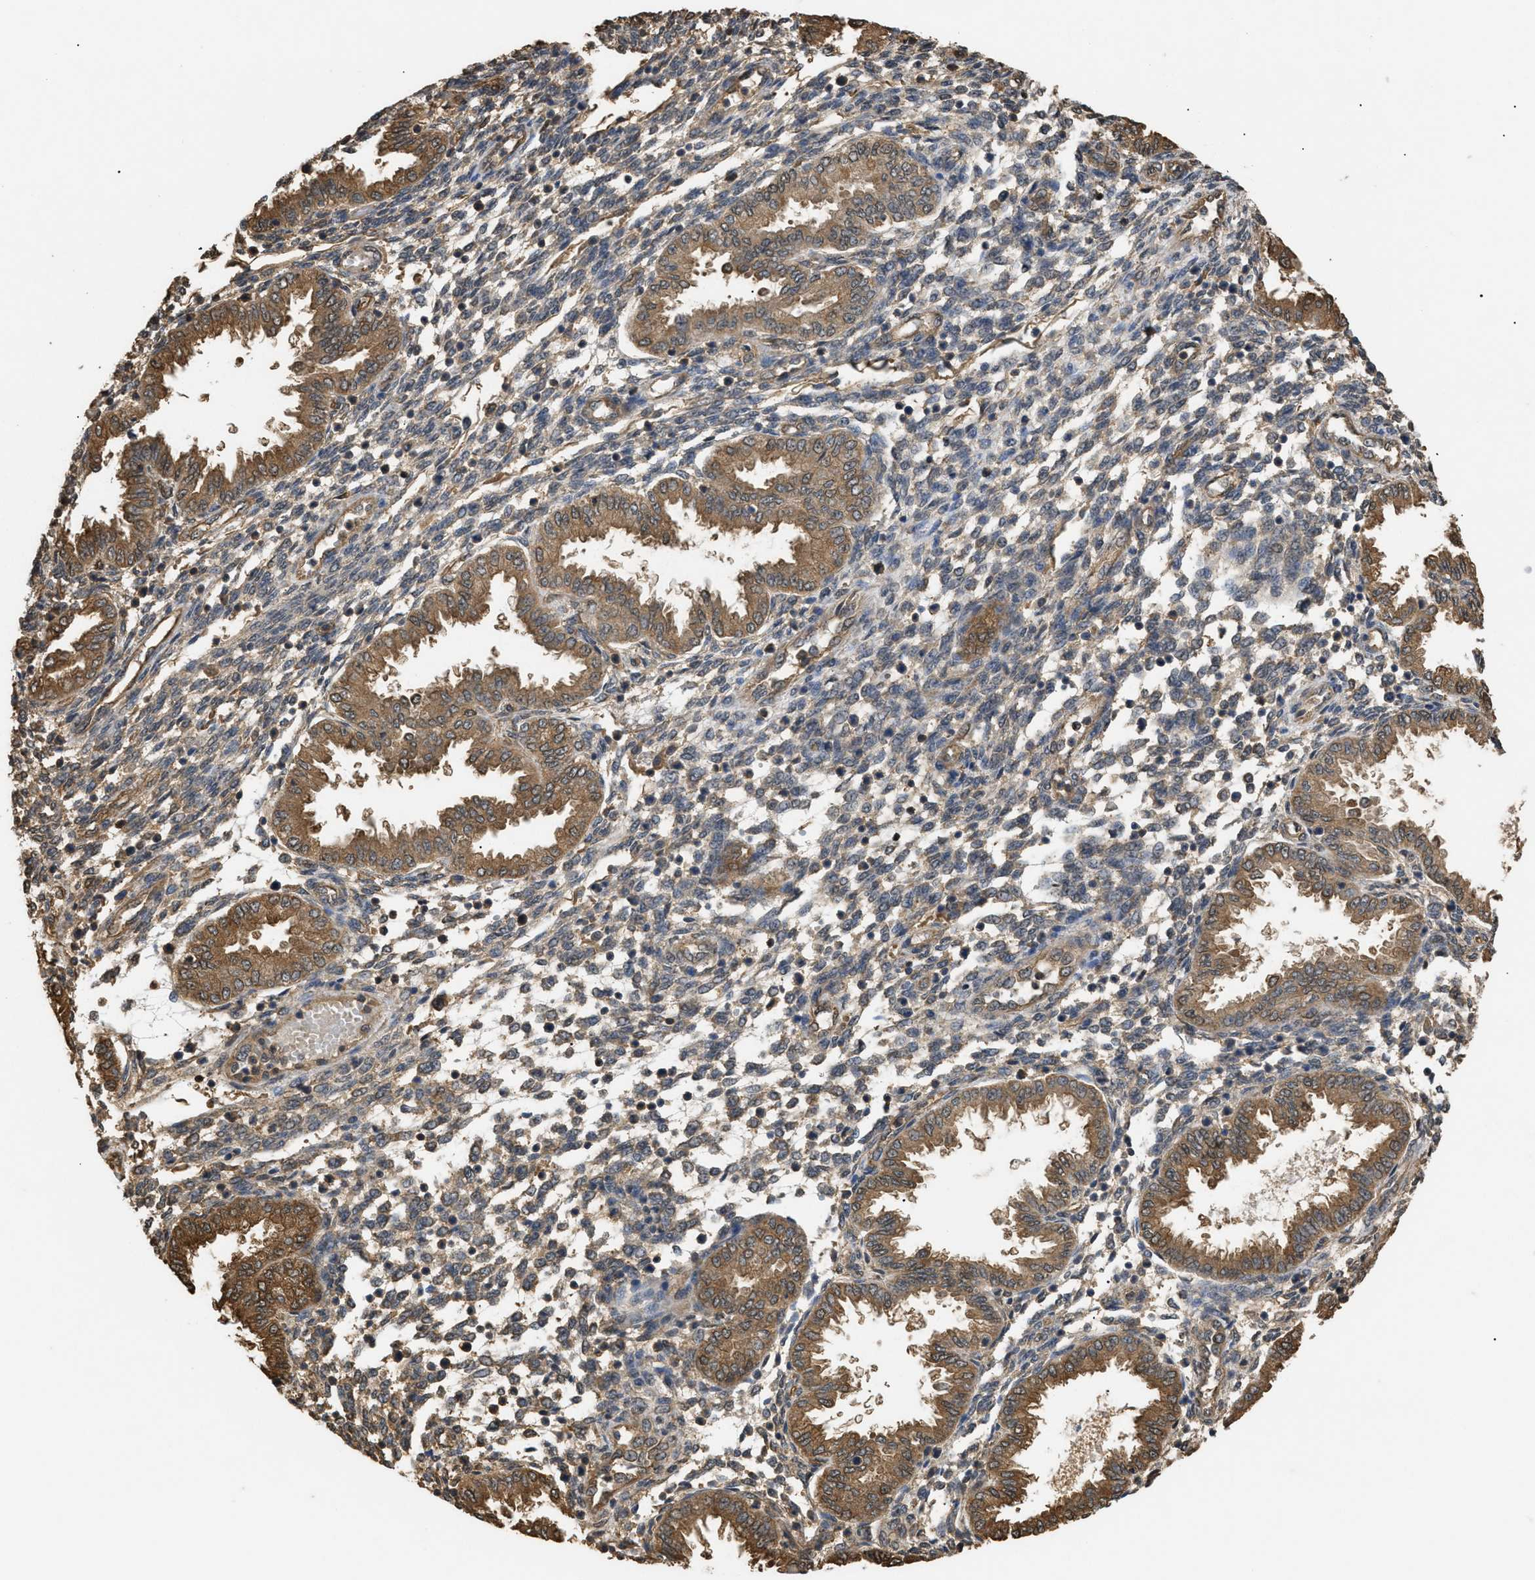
{"staining": {"intensity": "weak", "quantity": "25%-75%", "location": "cytoplasmic/membranous"}, "tissue": "endometrium", "cell_type": "Cells in endometrial stroma", "image_type": "normal", "snomed": [{"axis": "morphology", "description": "Normal tissue, NOS"}, {"axis": "topography", "description": "Endometrium"}], "caption": "Weak cytoplasmic/membranous expression for a protein is appreciated in approximately 25%-75% of cells in endometrial stroma of benign endometrium using immunohistochemistry.", "gene": "CALM1", "patient": {"sex": "female", "age": 33}}